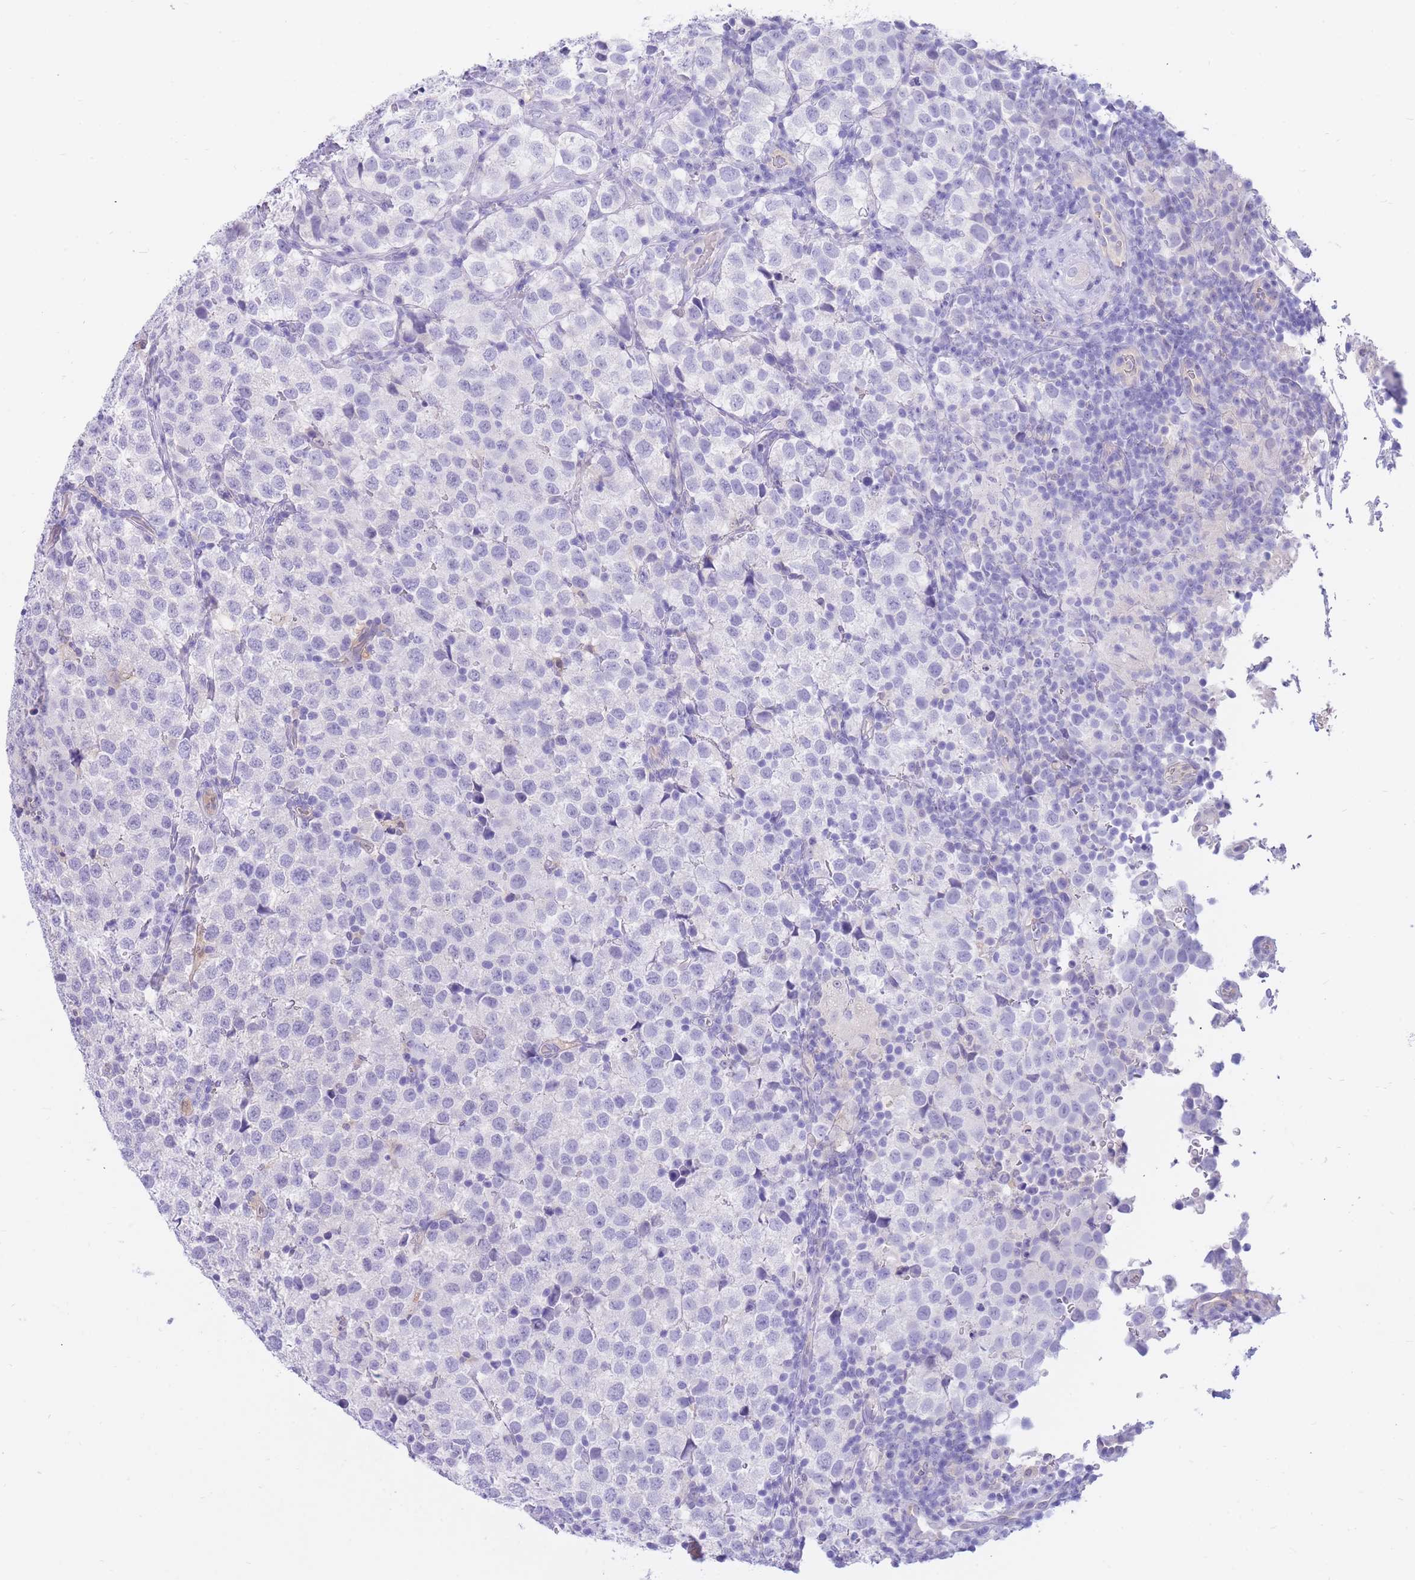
{"staining": {"intensity": "negative", "quantity": "none", "location": "none"}, "tissue": "testis cancer", "cell_type": "Tumor cells", "image_type": "cancer", "snomed": [{"axis": "morphology", "description": "Seminoma, NOS"}, {"axis": "topography", "description": "Testis"}], "caption": "DAB immunohistochemical staining of human testis cancer (seminoma) reveals no significant positivity in tumor cells.", "gene": "SULT1A1", "patient": {"sex": "male", "age": 34}}